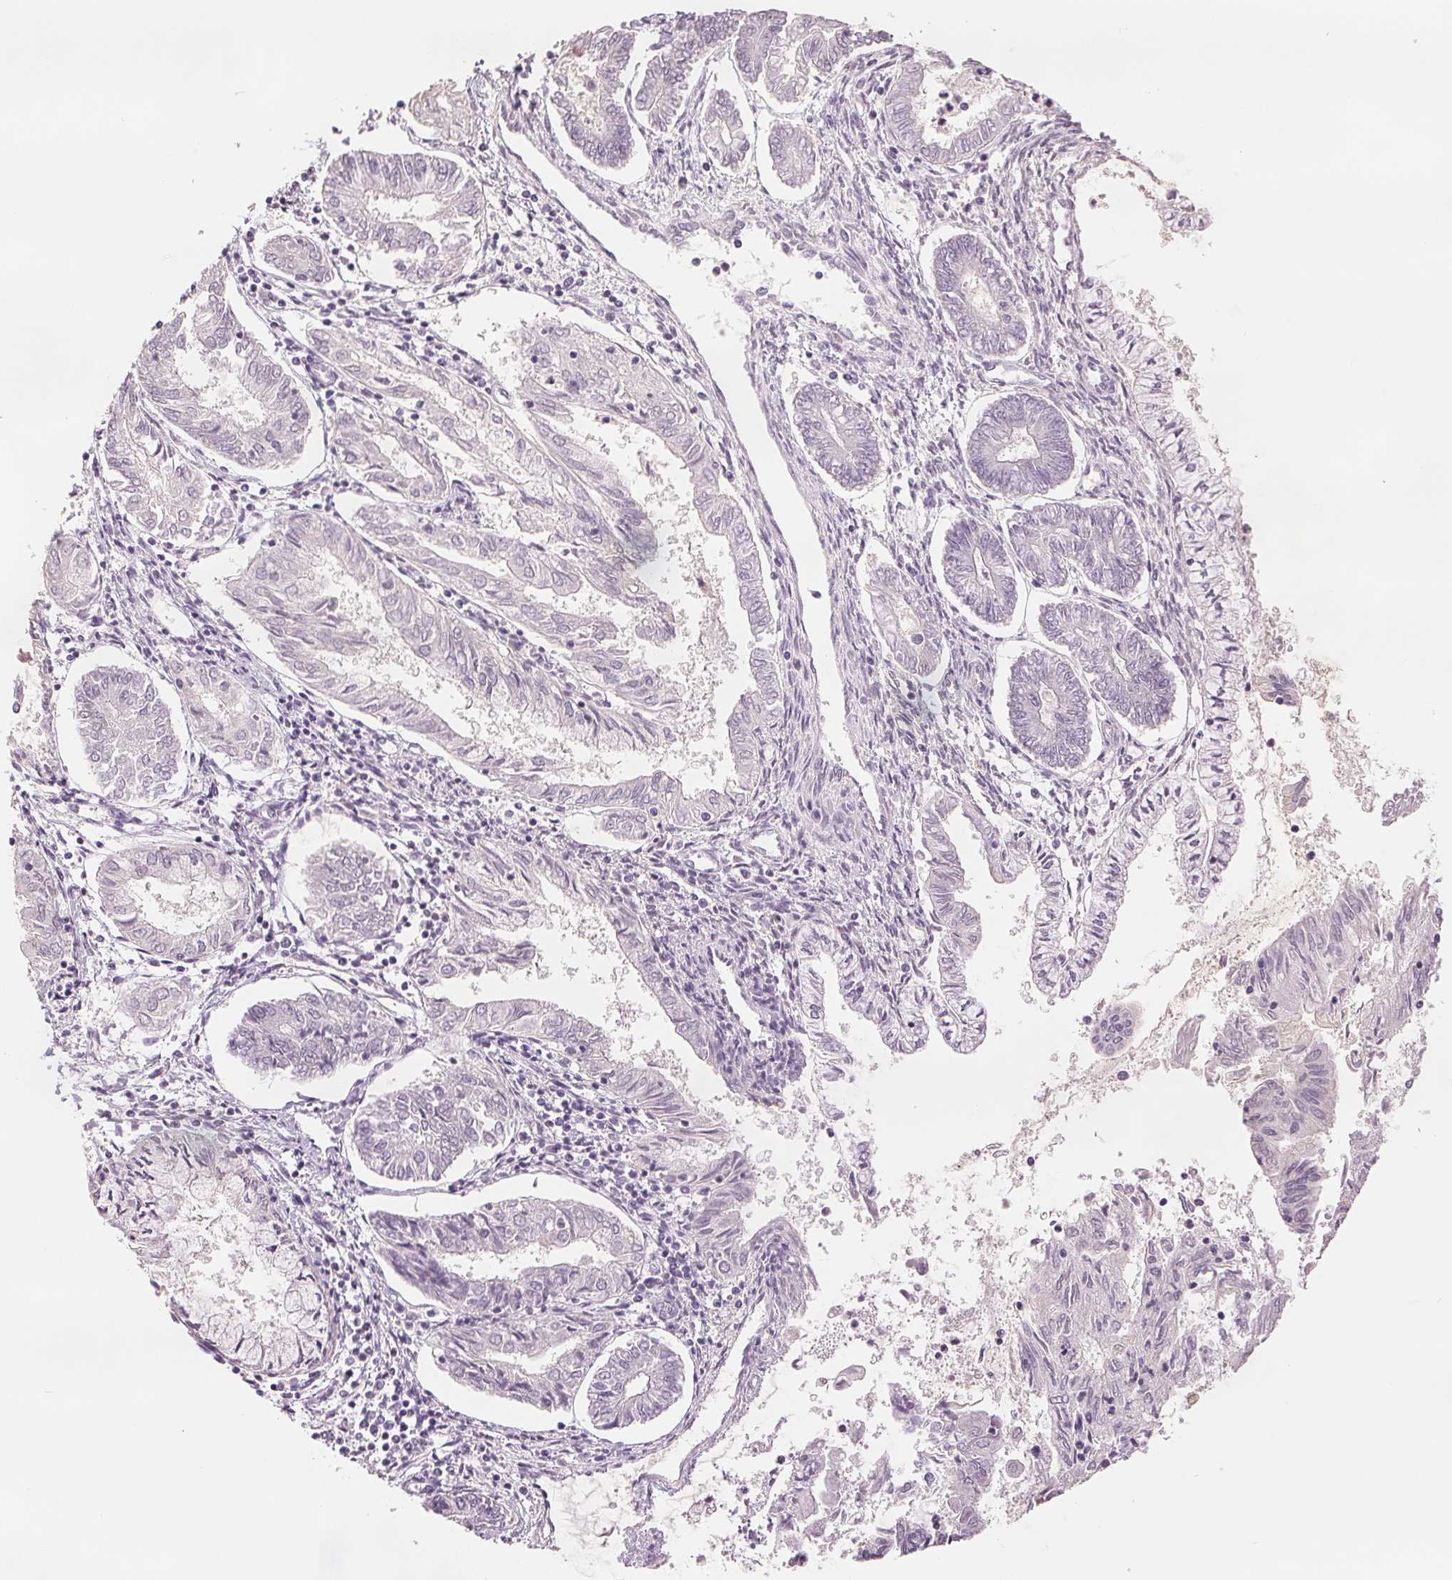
{"staining": {"intensity": "negative", "quantity": "none", "location": "none"}, "tissue": "endometrial cancer", "cell_type": "Tumor cells", "image_type": "cancer", "snomed": [{"axis": "morphology", "description": "Adenocarcinoma, NOS"}, {"axis": "topography", "description": "Endometrium"}], "caption": "Immunohistochemistry (IHC) image of adenocarcinoma (endometrial) stained for a protein (brown), which reveals no positivity in tumor cells.", "gene": "SCGN", "patient": {"sex": "female", "age": 68}}